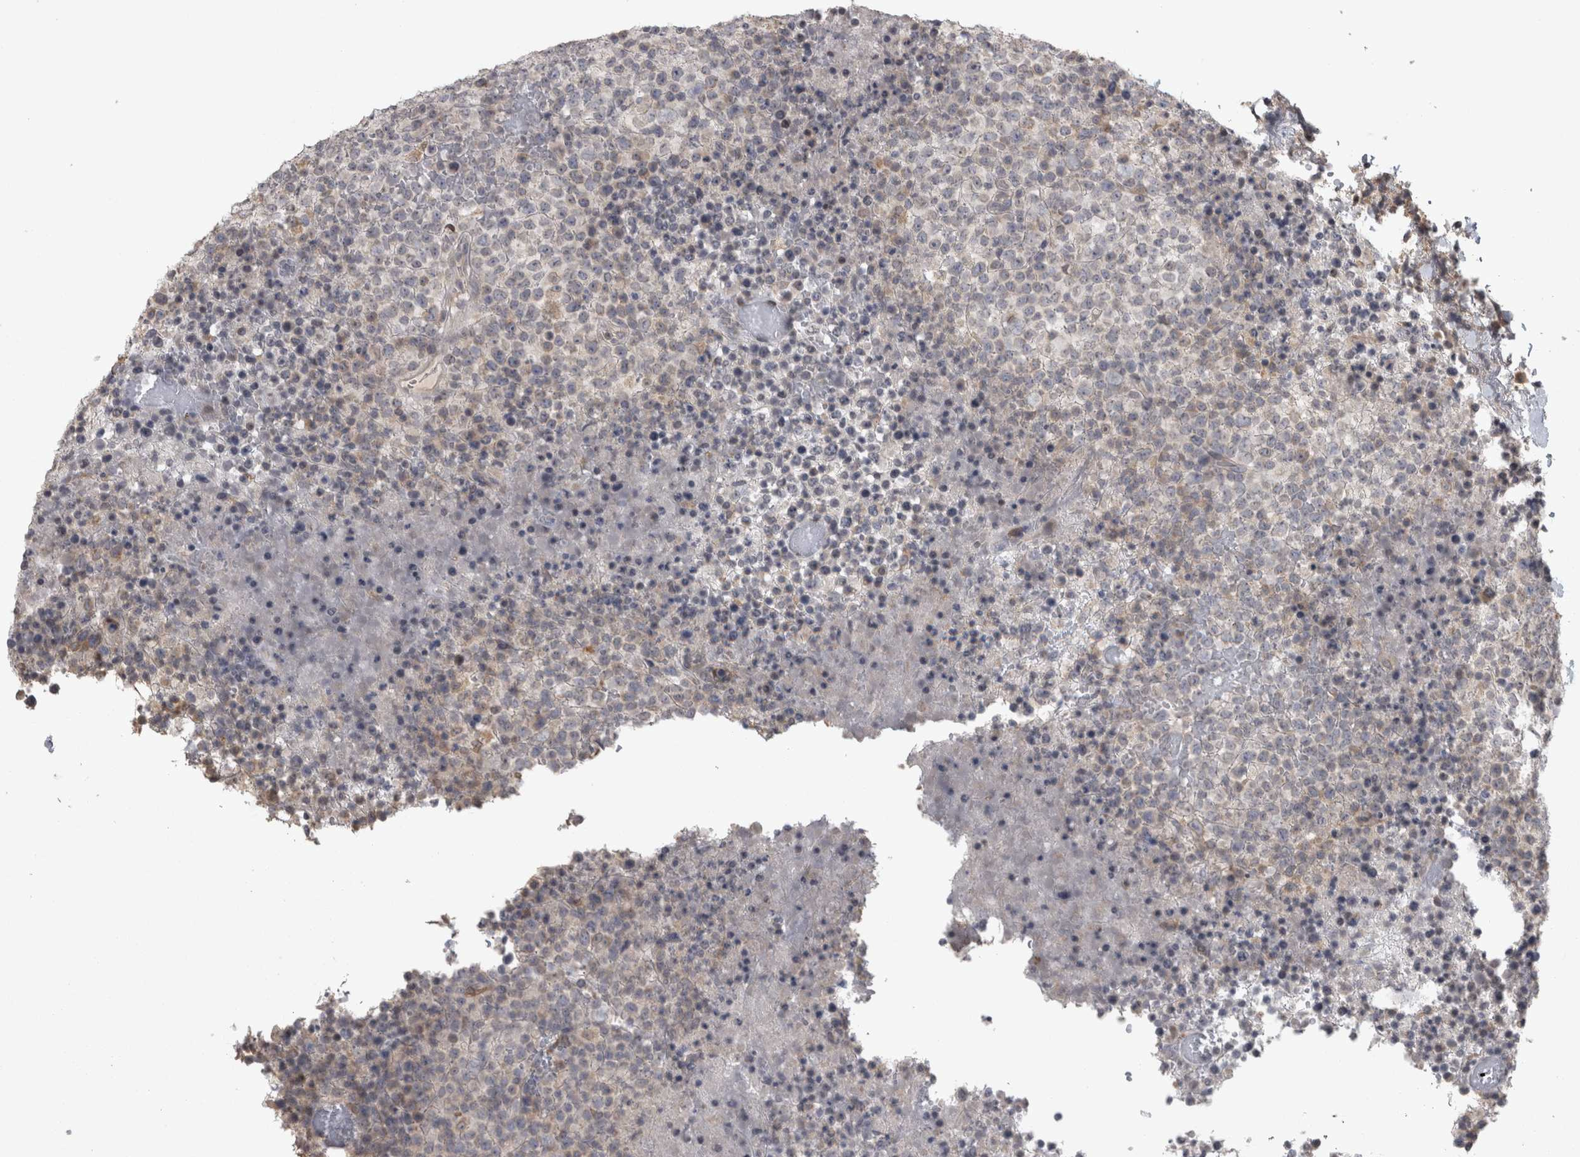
{"staining": {"intensity": "weak", "quantity": "<25%", "location": "cytoplasmic/membranous"}, "tissue": "lymphoma", "cell_type": "Tumor cells", "image_type": "cancer", "snomed": [{"axis": "morphology", "description": "Malignant lymphoma, non-Hodgkin's type, High grade"}, {"axis": "topography", "description": "Lymph node"}], "caption": "Tumor cells are negative for protein expression in human lymphoma. Brightfield microscopy of immunohistochemistry stained with DAB (brown) and hematoxylin (blue), captured at high magnification.", "gene": "RAB29", "patient": {"sex": "male", "age": 13}}